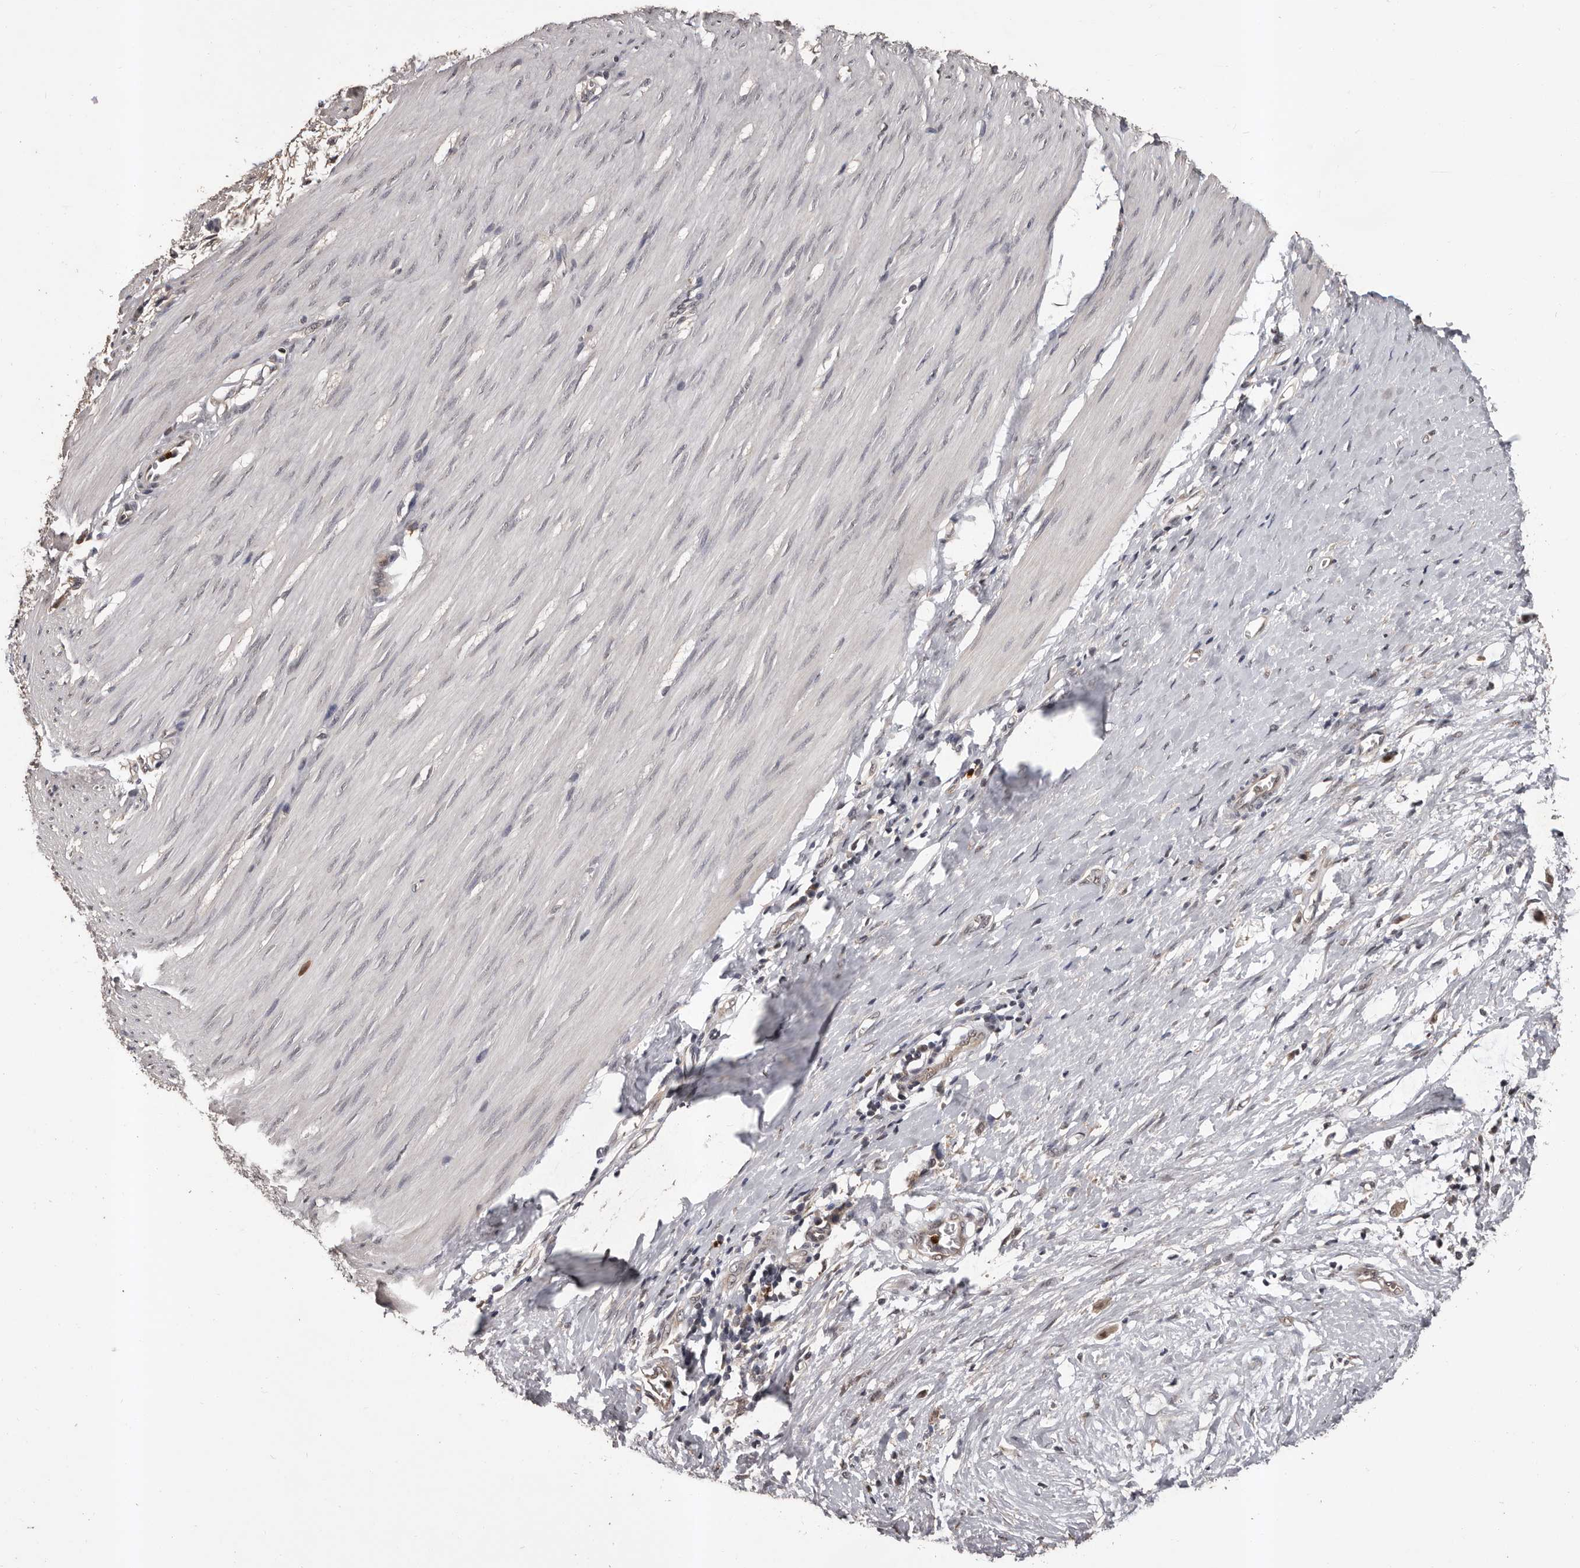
{"staining": {"intensity": "negative", "quantity": "none", "location": "none"}, "tissue": "smooth muscle", "cell_type": "Smooth muscle cells", "image_type": "normal", "snomed": [{"axis": "morphology", "description": "Normal tissue, NOS"}, {"axis": "morphology", "description": "Adenocarcinoma, NOS"}, {"axis": "topography", "description": "Colon"}, {"axis": "topography", "description": "Peripheral nerve tissue"}], "caption": "IHC of normal human smooth muscle exhibits no staining in smooth muscle cells.", "gene": "VPS37A", "patient": {"sex": "male", "age": 14}}